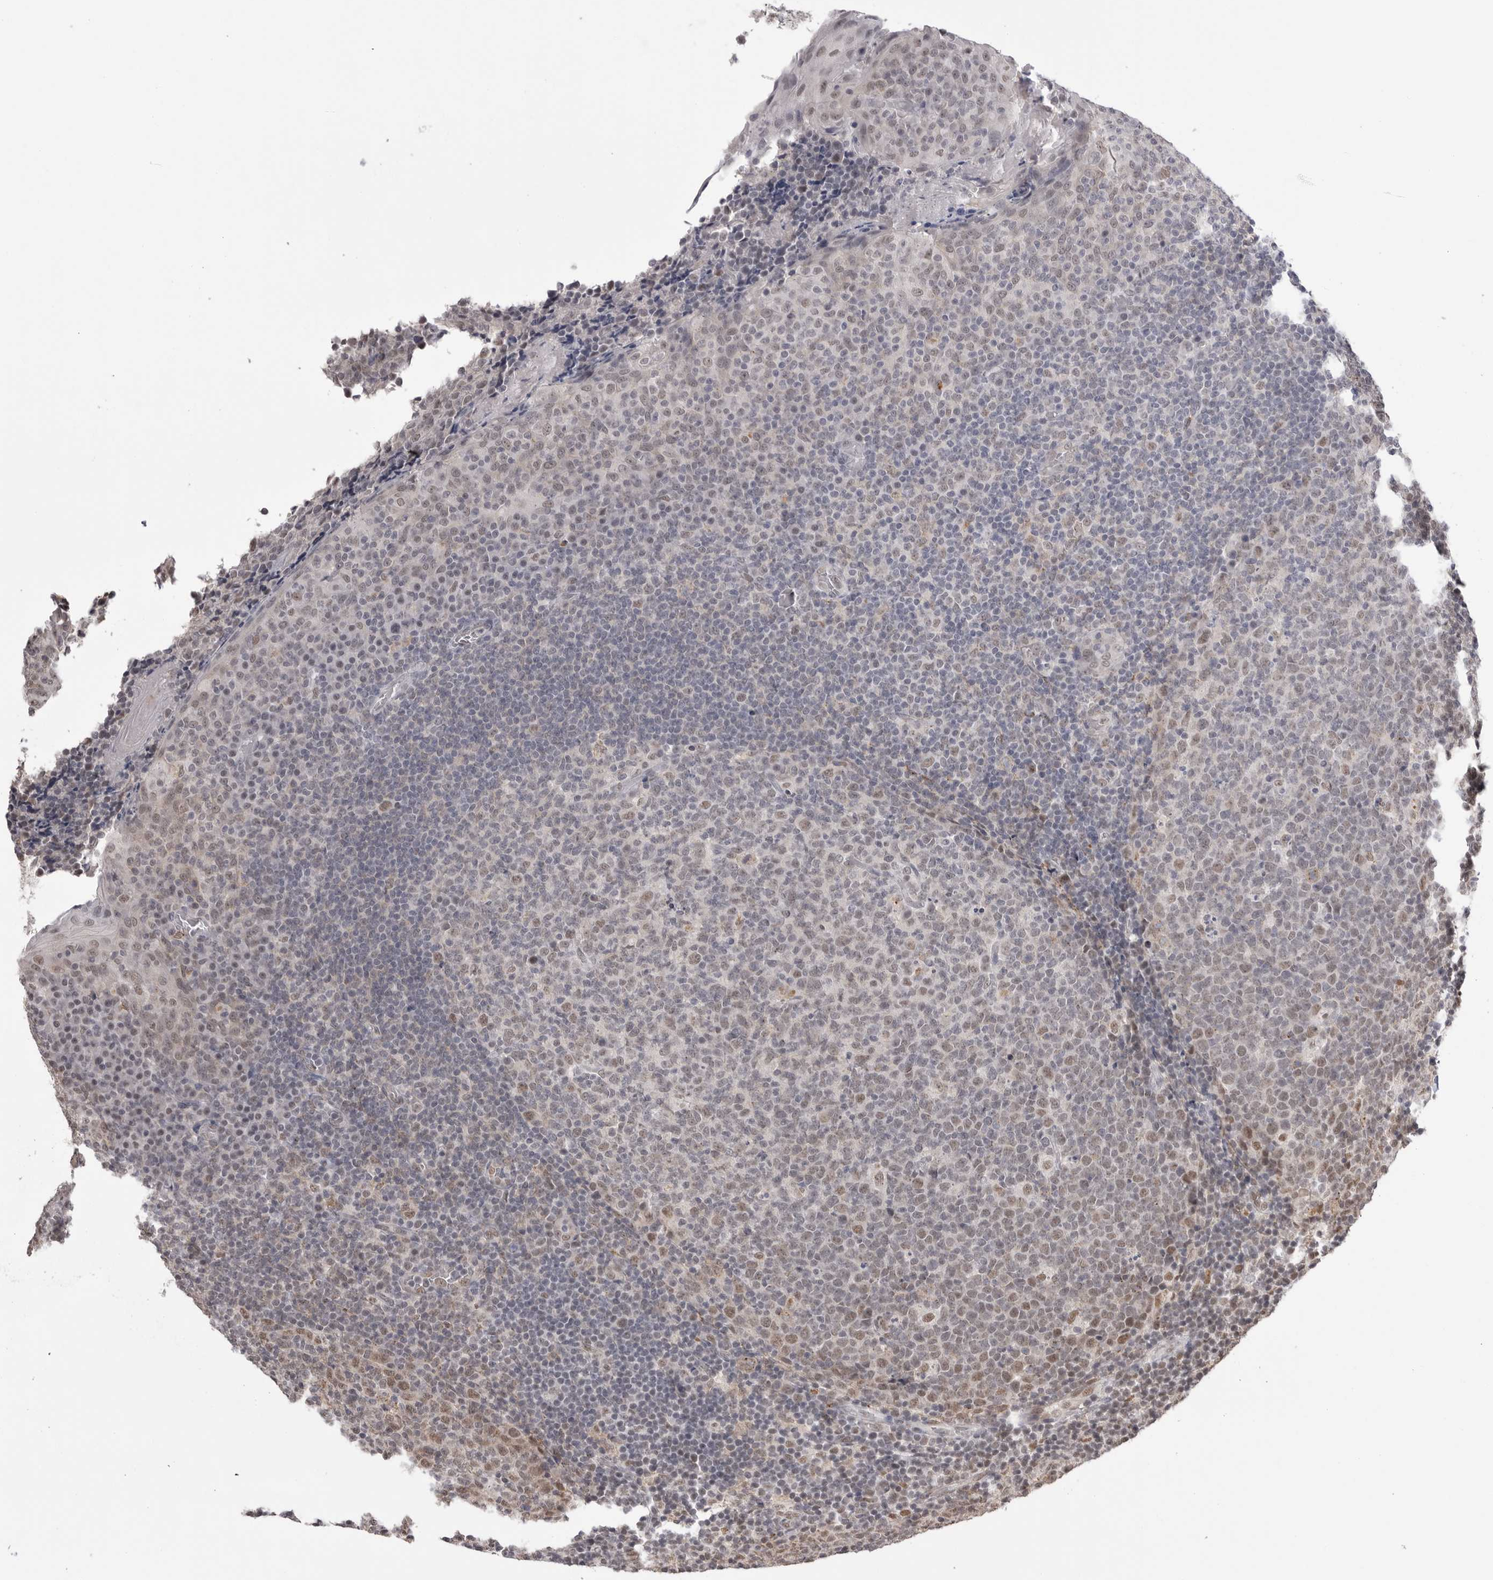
{"staining": {"intensity": "weak", "quantity": "25%-75%", "location": "nuclear"}, "tissue": "tonsil", "cell_type": "Germinal center cells", "image_type": "normal", "snomed": [{"axis": "morphology", "description": "Normal tissue, NOS"}, {"axis": "topography", "description": "Tonsil"}], "caption": "This photomicrograph reveals normal tonsil stained with IHC to label a protein in brown. The nuclear of germinal center cells show weak positivity for the protein. Nuclei are counter-stained blue.", "gene": "BCLAF3", "patient": {"sex": "female", "age": 19}}